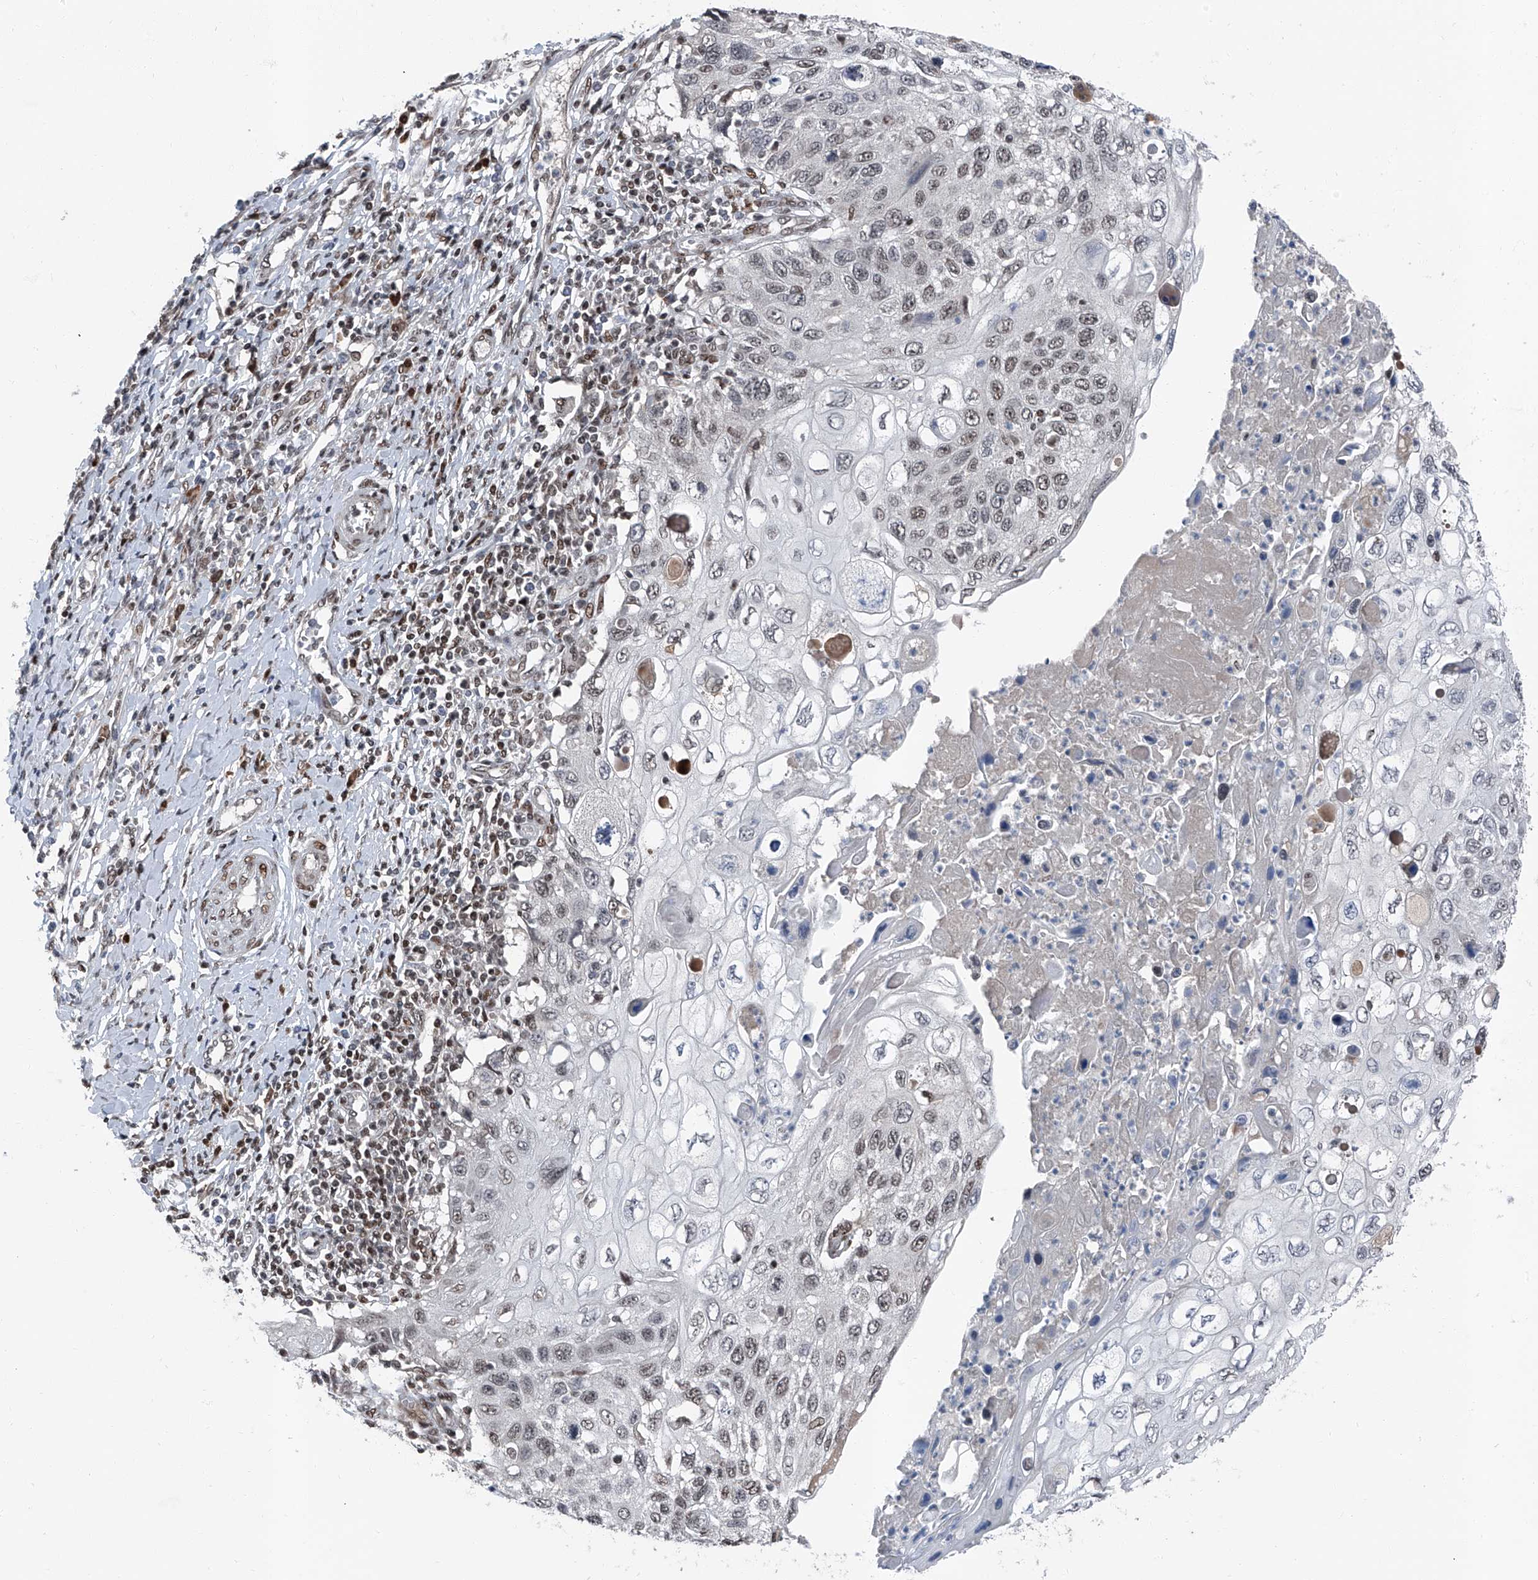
{"staining": {"intensity": "weak", "quantity": "<25%", "location": "nuclear"}, "tissue": "cervical cancer", "cell_type": "Tumor cells", "image_type": "cancer", "snomed": [{"axis": "morphology", "description": "Squamous cell carcinoma, NOS"}, {"axis": "topography", "description": "Cervix"}], "caption": "Squamous cell carcinoma (cervical) was stained to show a protein in brown. There is no significant staining in tumor cells.", "gene": "BMI1", "patient": {"sex": "female", "age": 70}}